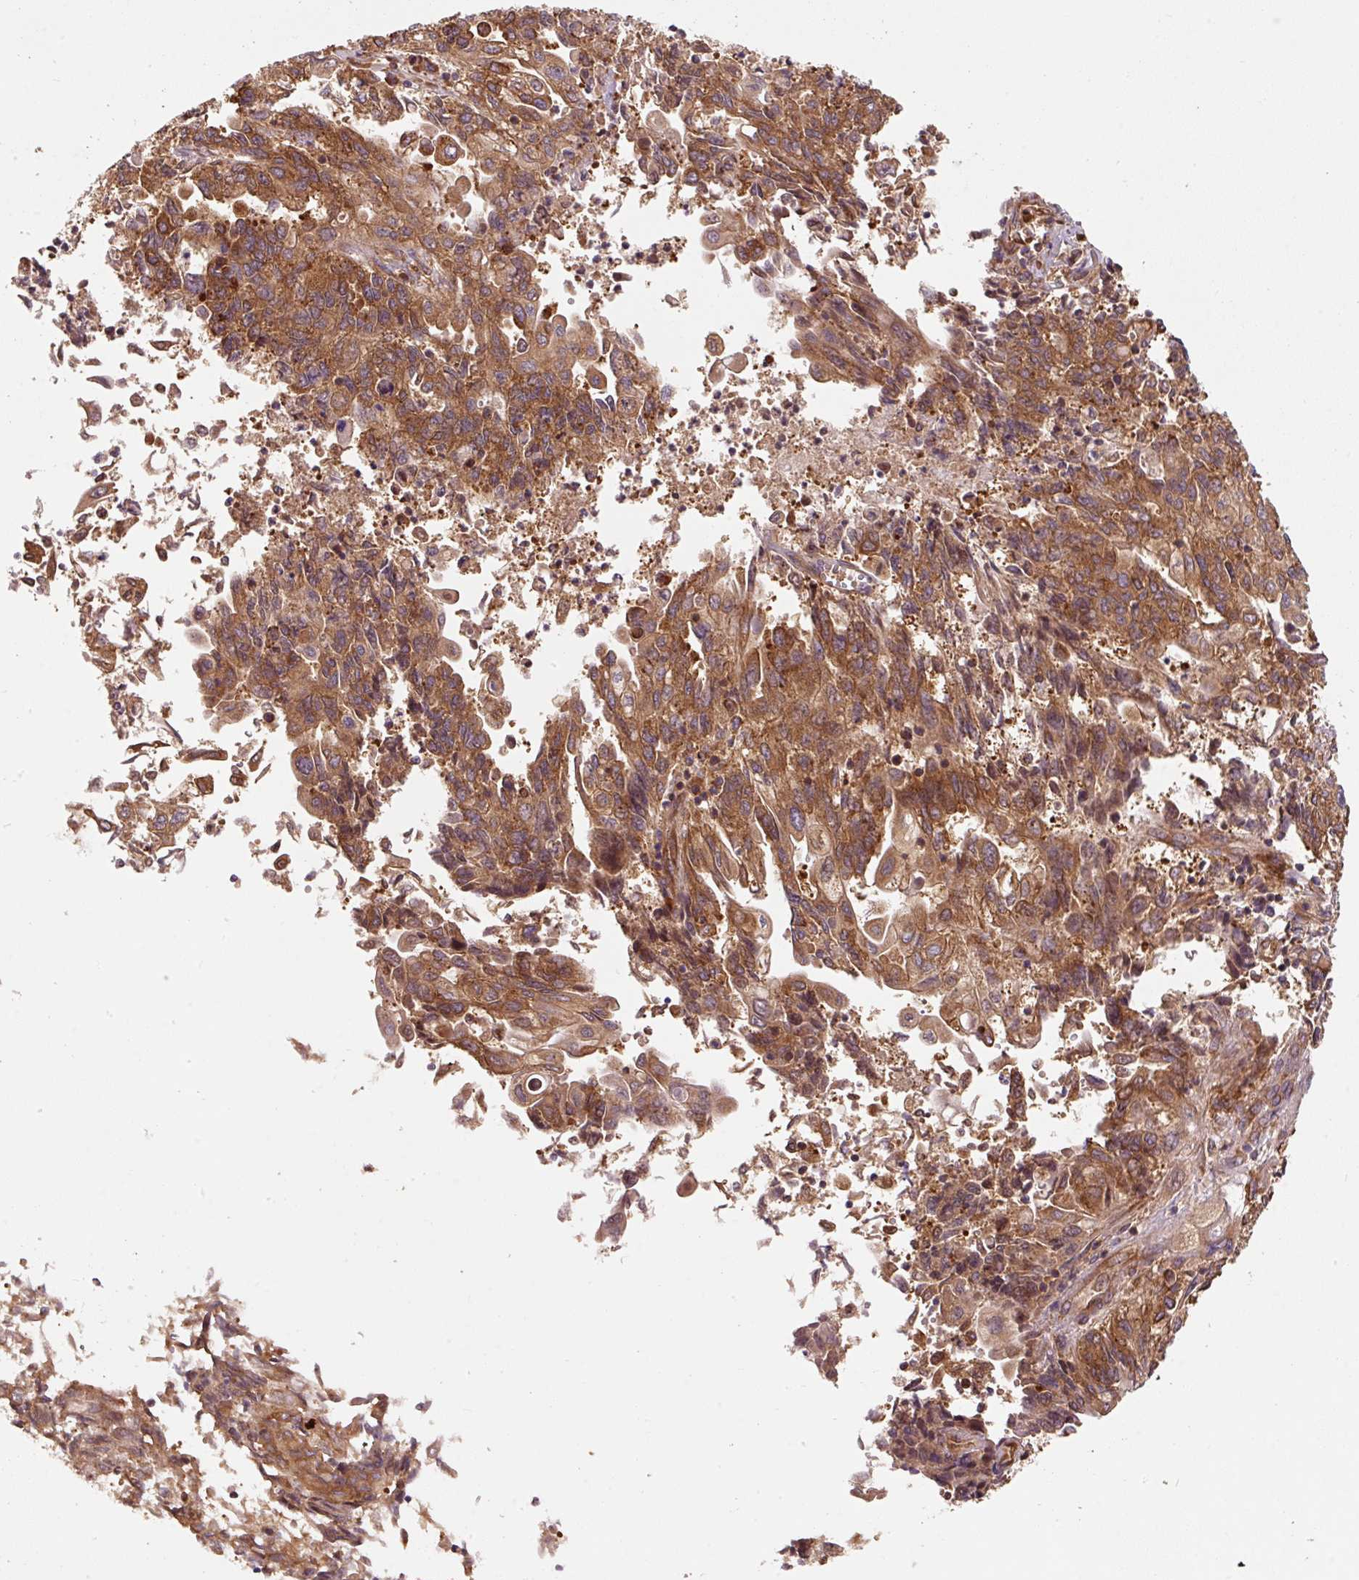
{"staining": {"intensity": "moderate", "quantity": ">75%", "location": "cytoplasmic/membranous"}, "tissue": "endometrial cancer", "cell_type": "Tumor cells", "image_type": "cancer", "snomed": [{"axis": "morphology", "description": "Adenocarcinoma, NOS"}, {"axis": "topography", "description": "Endometrium"}], "caption": "A brown stain shows moderate cytoplasmic/membranous positivity of a protein in human endometrial adenocarcinoma tumor cells.", "gene": "EIF2S2", "patient": {"sex": "female", "age": 54}}